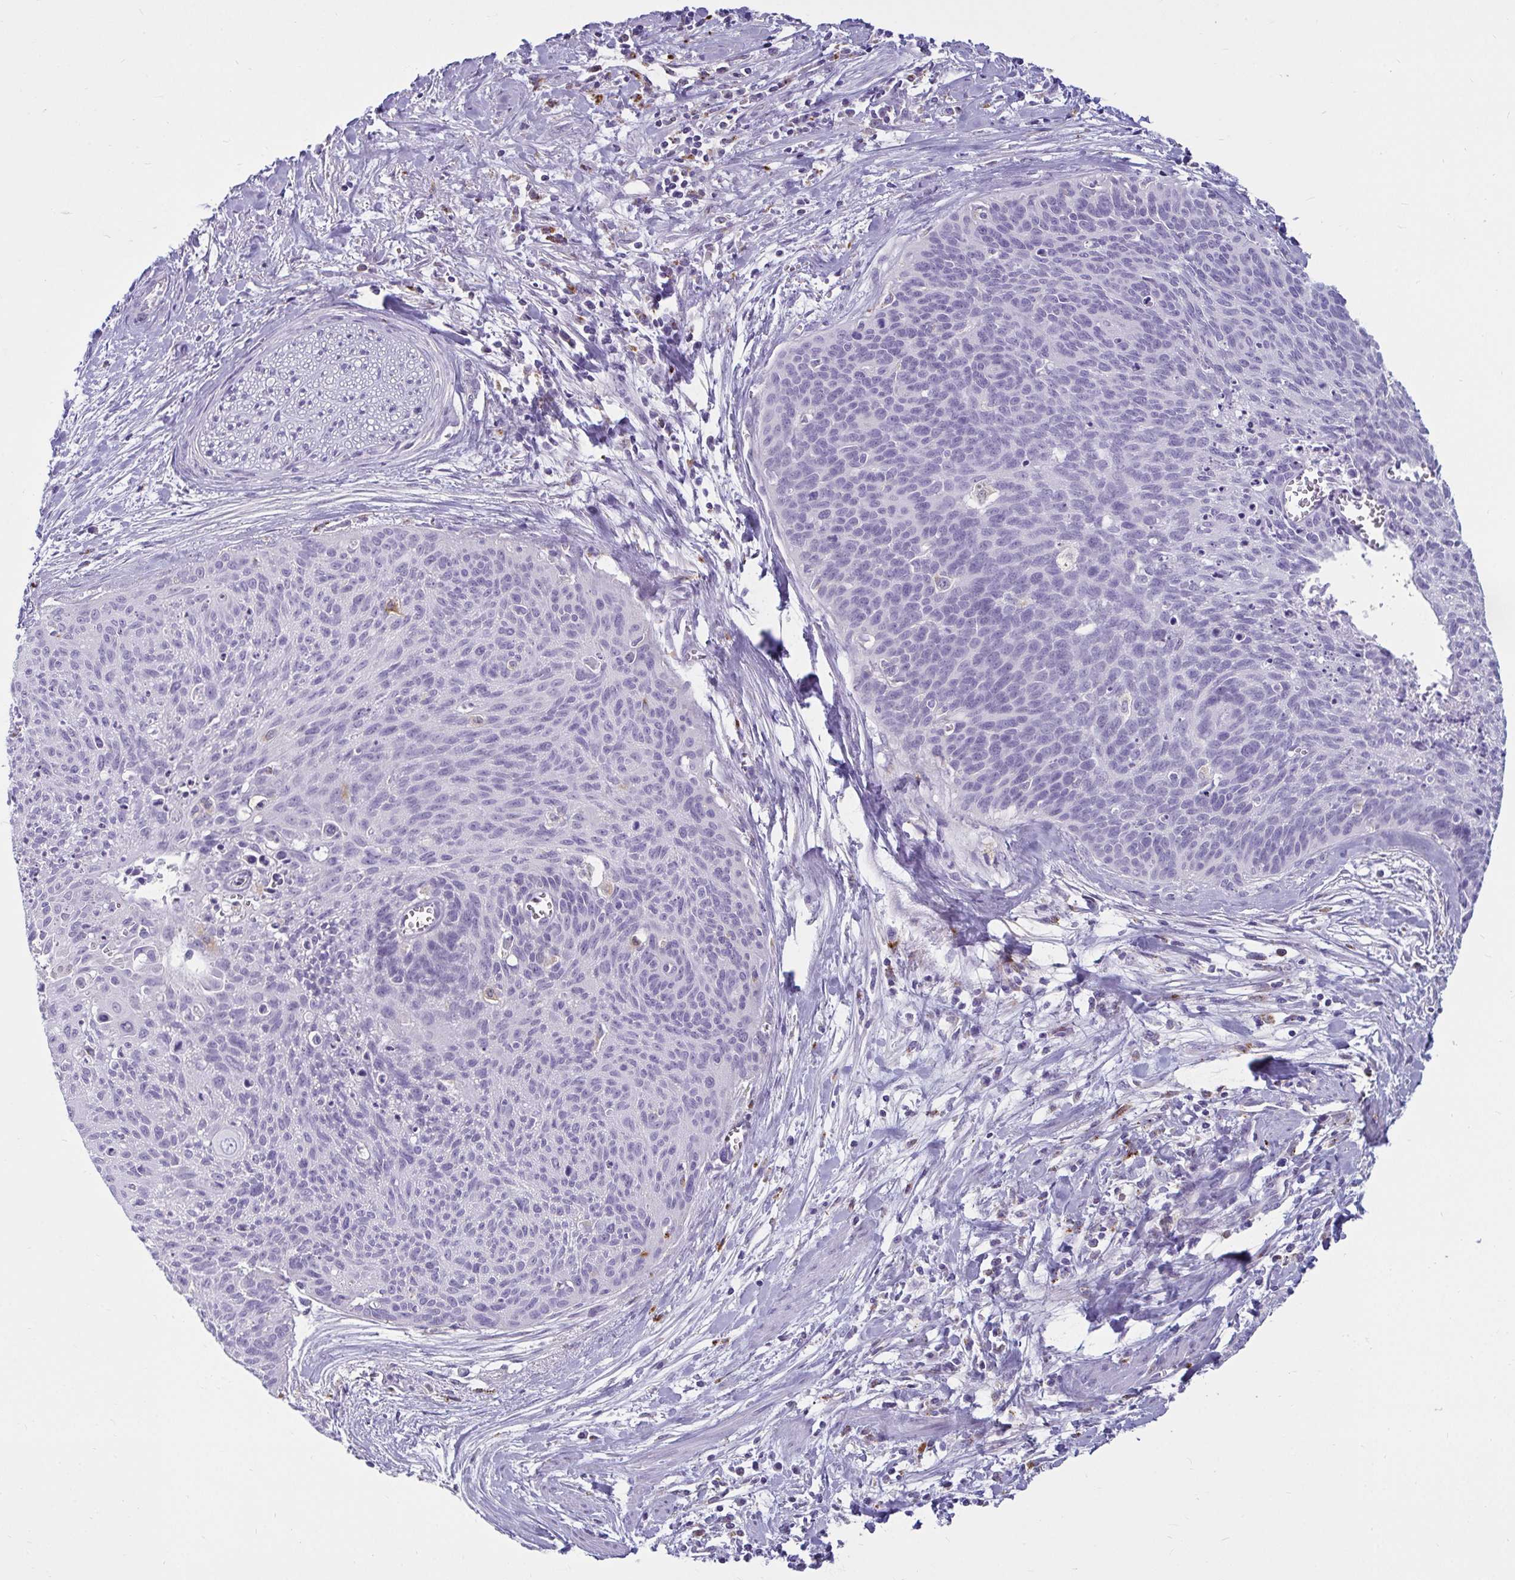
{"staining": {"intensity": "negative", "quantity": "none", "location": "none"}, "tissue": "cervical cancer", "cell_type": "Tumor cells", "image_type": "cancer", "snomed": [{"axis": "morphology", "description": "Squamous cell carcinoma, NOS"}, {"axis": "topography", "description": "Cervix"}], "caption": "This is an immunohistochemistry (IHC) photomicrograph of cervical squamous cell carcinoma. There is no staining in tumor cells.", "gene": "CTSZ", "patient": {"sex": "female", "age": 55}}